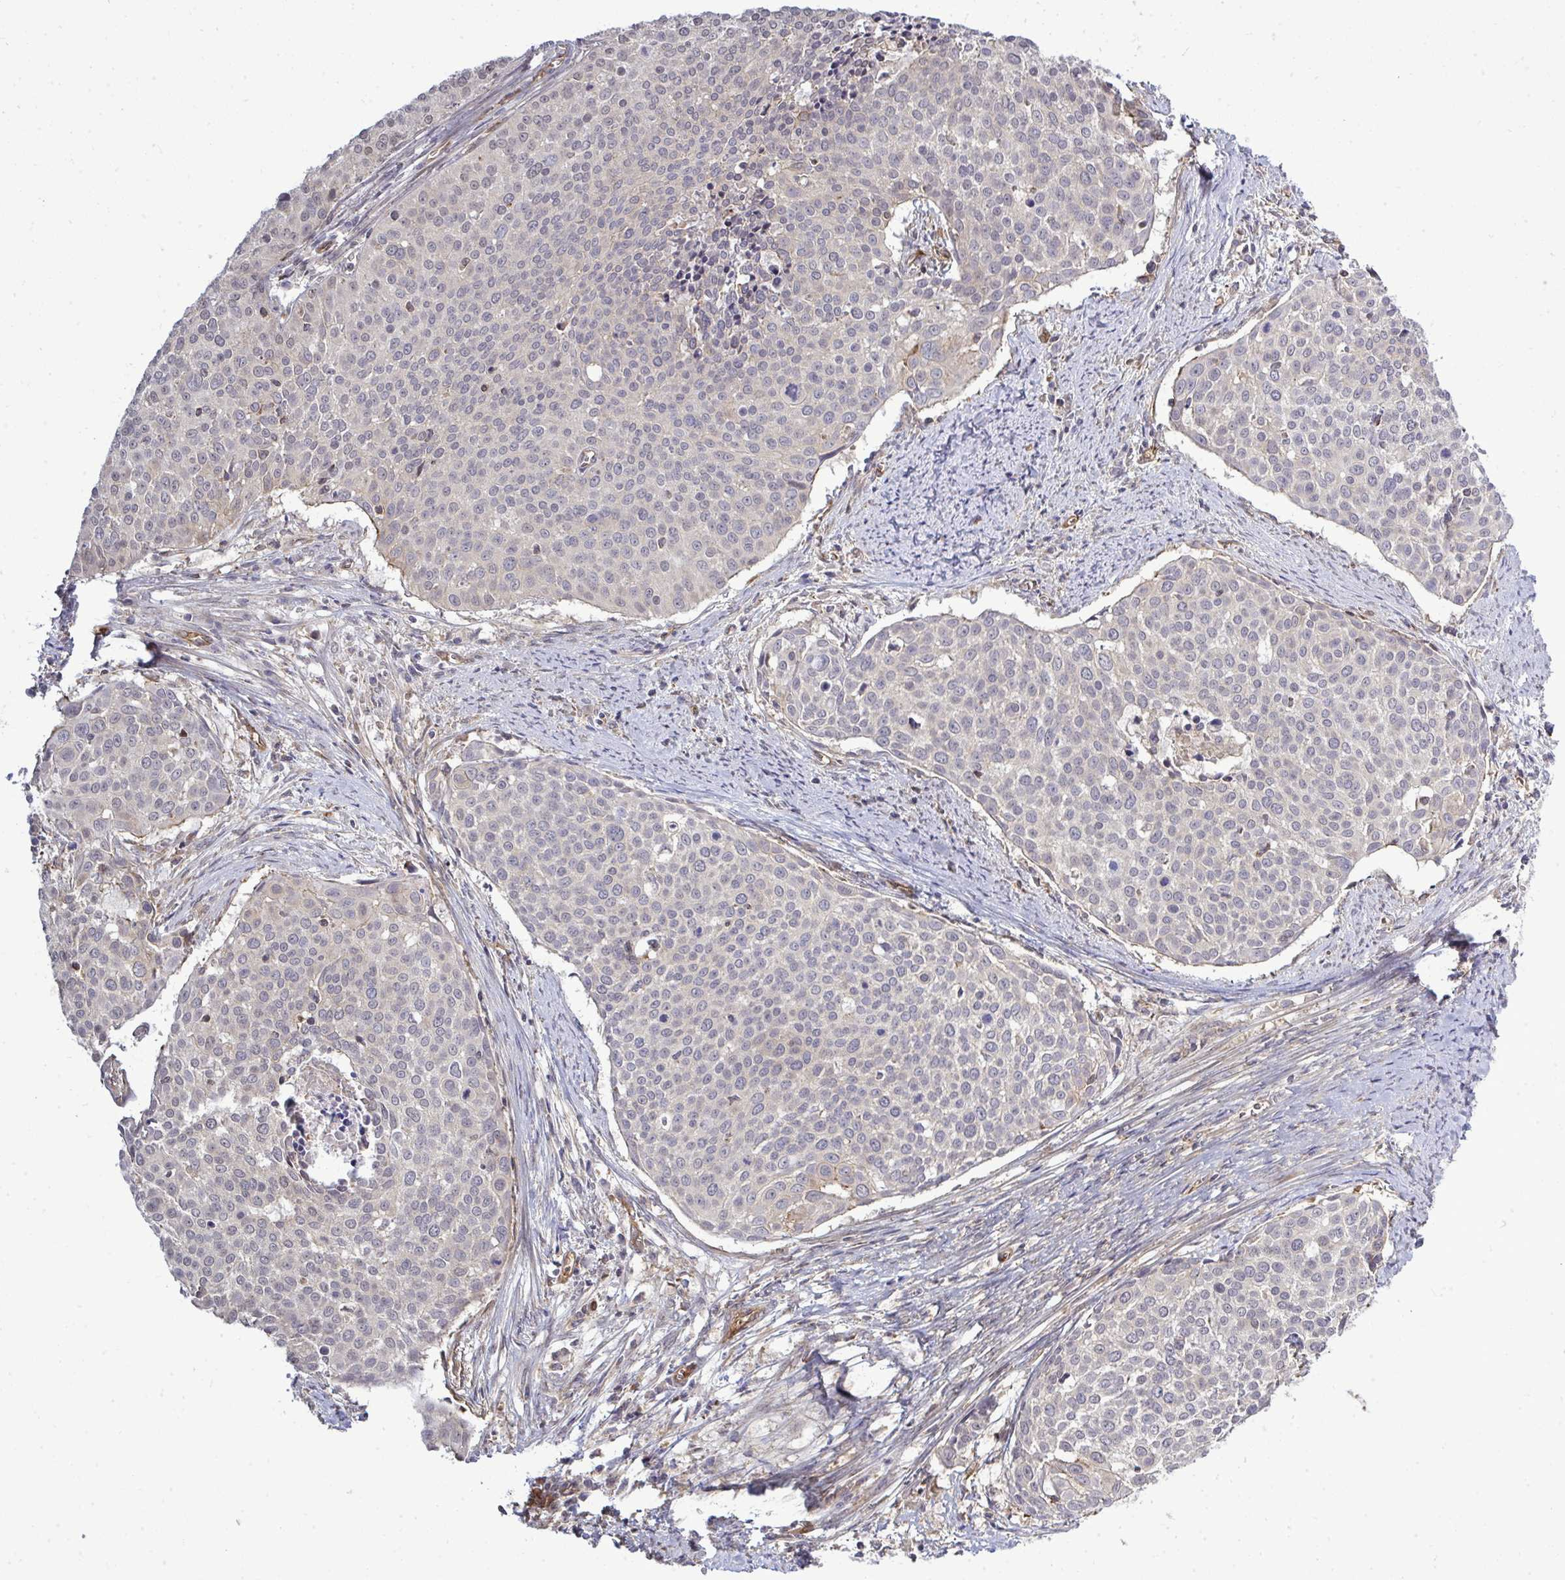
{"staining": {"intensity": "weak", "quantity": "<25%", "location": "cytoplasmic/membranous"}, "tissue": "cervical cancer", "cell_type": "Tumor cells", "image_type": "cancer", "snomed": [{"axis": "morphology", "description": "Squamous cell carcinoma, NOS"}, {"axis": "topography", "description": "Cervix"}], "caption": "Immunohistochemical staining of cervical cancer demonstrates no significant expression in tumor cells. (Brightfield microscopy of DAB (3,3'-diaminobenzidine) IHC at high magnification).", "gene": "FUT10", "patient": {"sex": "female", "age": 39}}